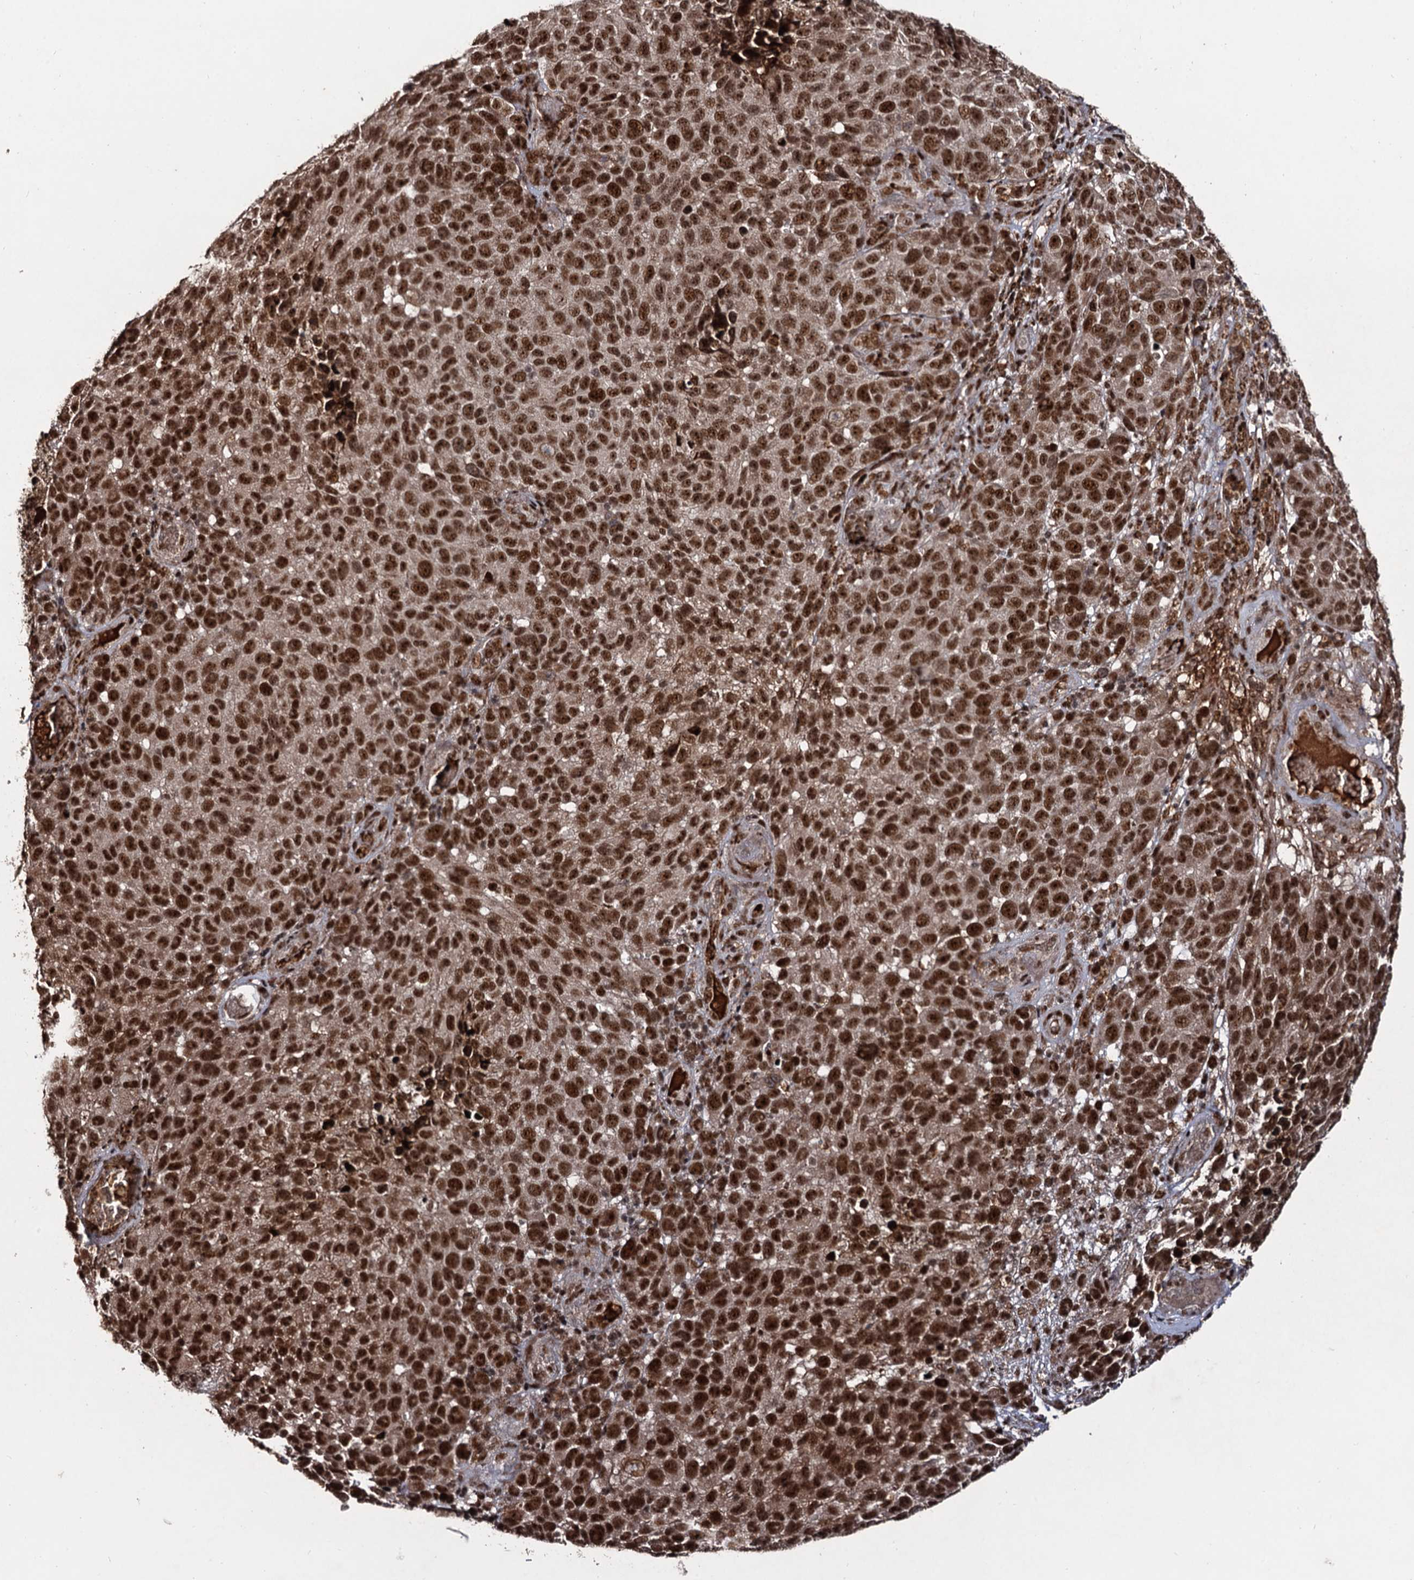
{"staining": {"intensity": "strong", "quantity": ">75%", "location": "nuclear"}, "tissue": "melanoma", "cell_type": "Tumor cells", "image_type": "cancer", "snomed": [{"axis": "morphology", "description": "Malignant melanoma, NOS"}, {"axis": "topography", "description": "Skin"}], "caption": "Protein staining displays strong nuclear expression in approximately >75% of tumor cells in malignant melanoma. (brown staining indicates protein expression, while blue staining denotes nuclei).", "gene": "SFSWAP", "patient": {"sex": "male", "age": 49}}